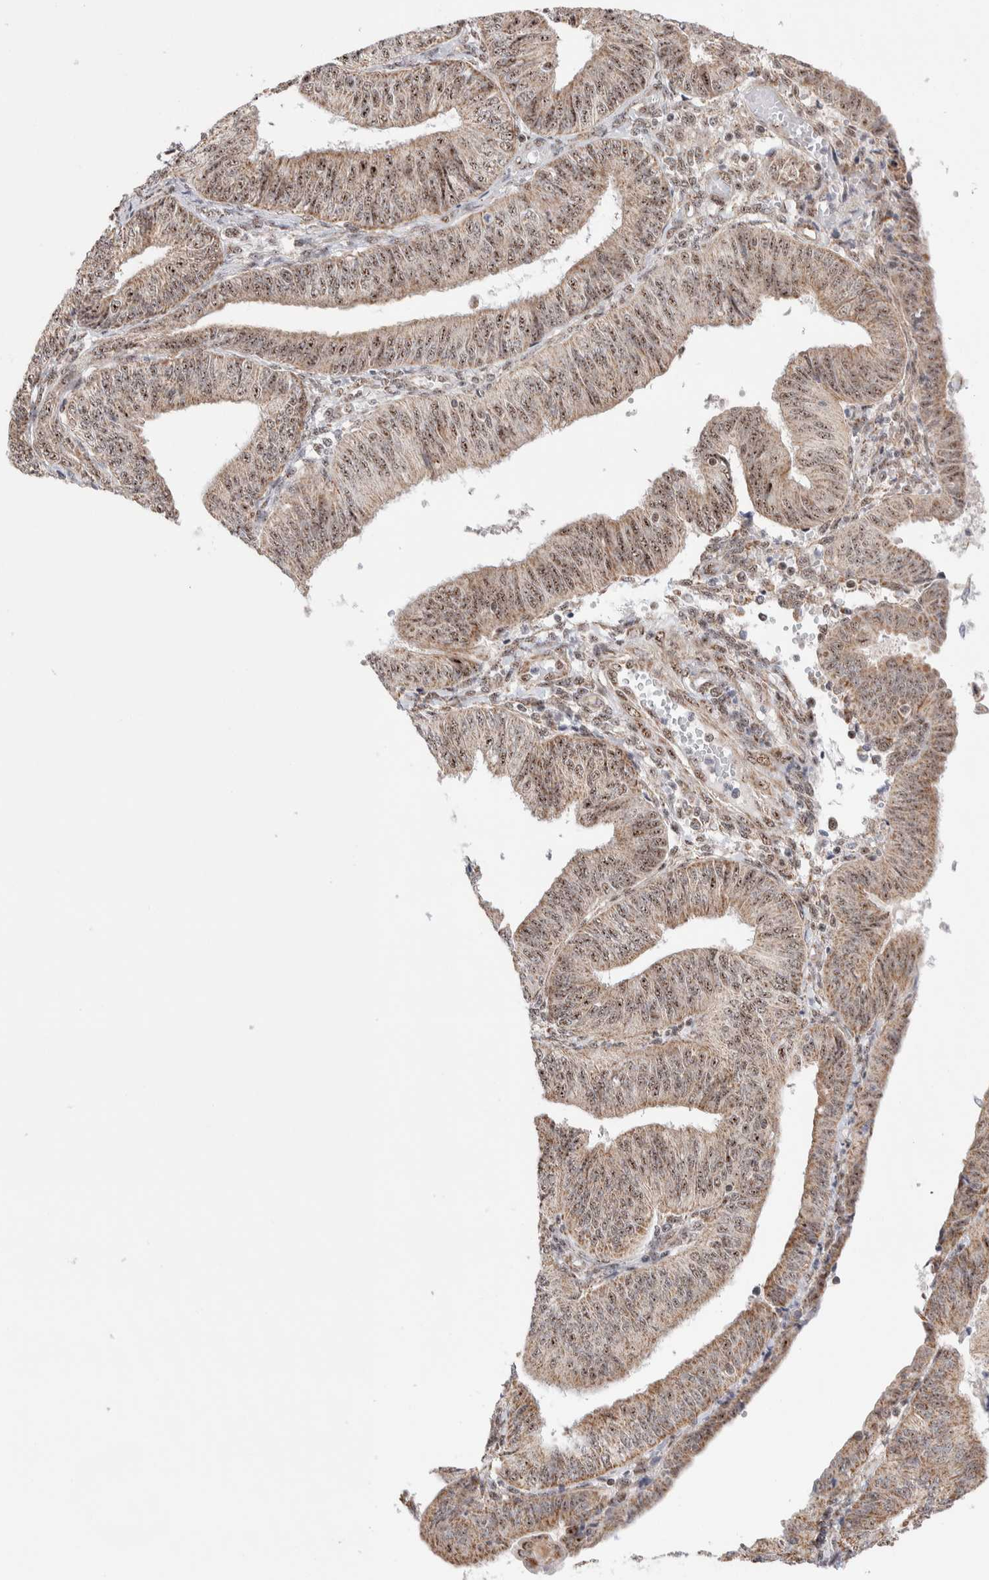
{"staining": {"intensity": "moderate", "quantity": ">75%", "location": "cytoplasmic/membranous,nuclear"}, "tissue": "endometrial cancer", "cell_type": "Tumor cells", "image_type": "cancer", "snomed": [{"axis": "morphology", "description": "Adenocarcinoma, NOS"}, {"axis": "topography", "description": "Endometrium"}], "caption": "Adenocarcinoma (endometrial) stained with a protein marker demonstrates moderate staining in tumor cells.", "gene": "ZNF695", "patient": {"sex": "female", "age": 58}}